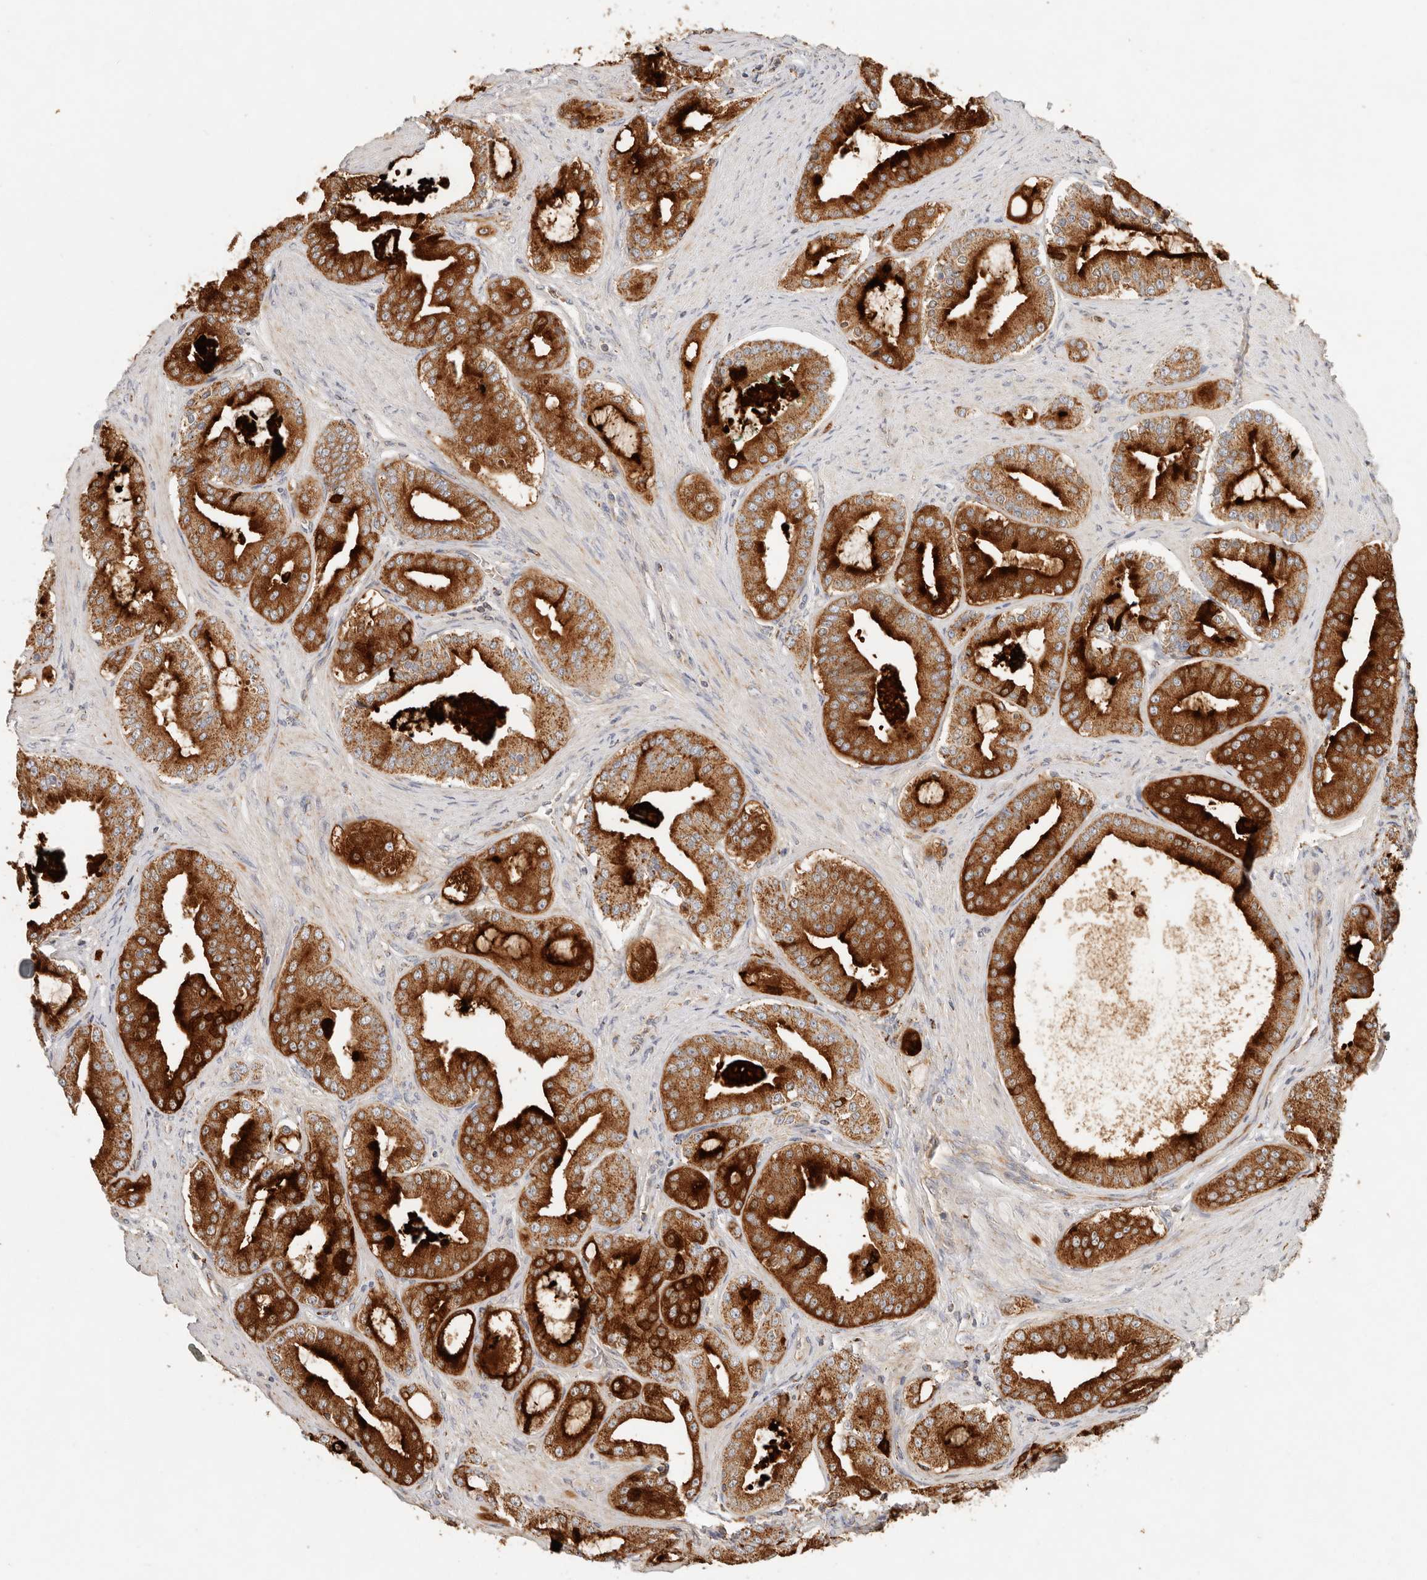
{"staining": {"intensity": "strong", "quantity": ">75%", "location": "cytoplasmic/membranous"}, "tissue": "prostate cancer", "cell_type": "Tumor cells", "image_type": "cancer", "snomed": [{"axis": "morphology", "description": "Adenocarcinoma, High grade"}, {"axis": "topography", "description": "Prostate"}], "caption": "A photomicrograph of human prostate cancer (adenocarcinoma (high-grade)) stained for a protein displays strong cytoplasmic/membranous brown staining in tumor cells.", "gene": "ARHGEF10L", "patient": {"sex": "male", "age": 60}}